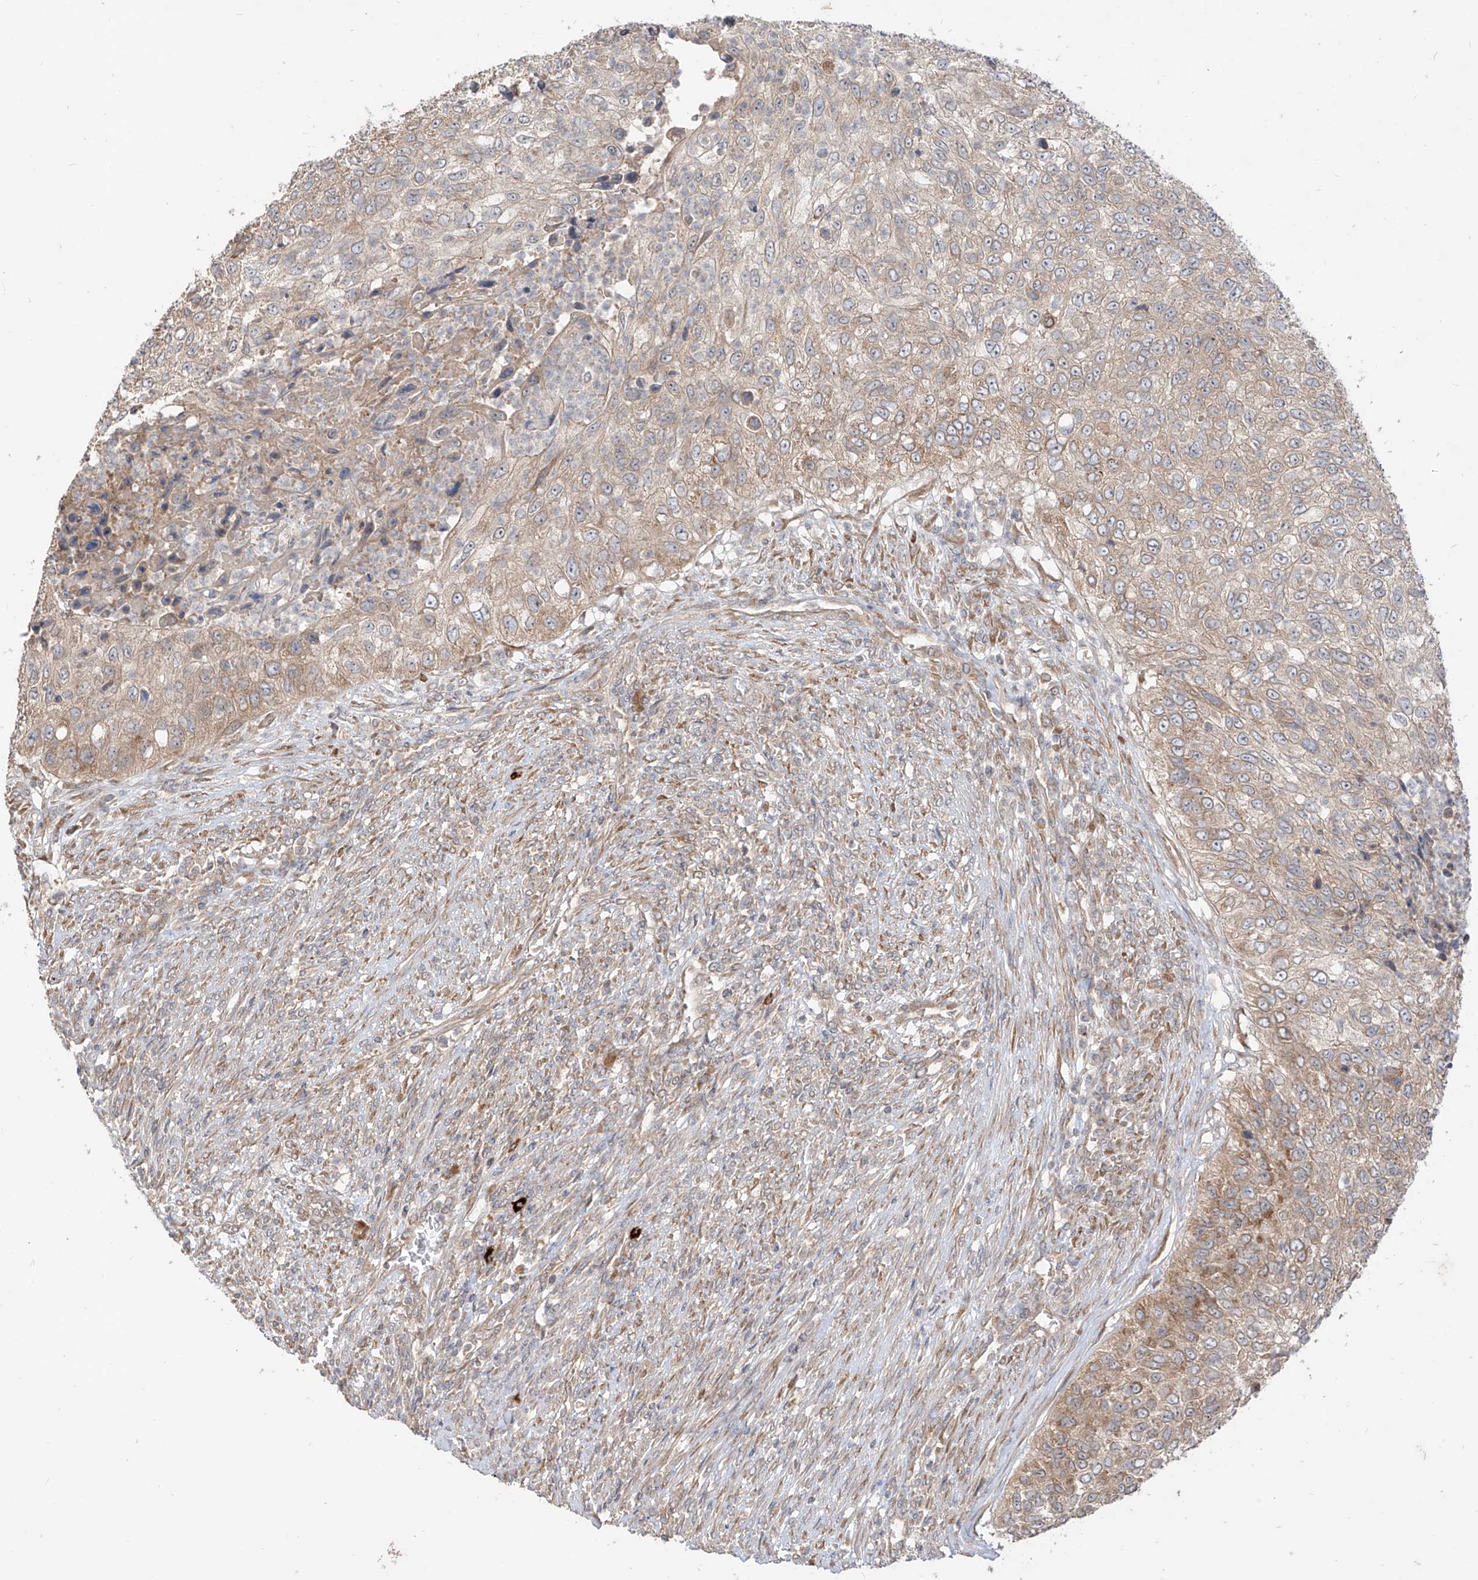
{"staining": {"intensity": "weak", "quantity": "25%-75%", "location": "cytoplasmic/membranous"}, "tissue": "urothelial cancer", "cell_type": "Tumor cells", "image_type": "cancer", "snomed": [{"axis": "morphology", "description": "Urothelial carcinoma, High grade"}, {"axis": "topography", "description": "Urinary bladder"}], "caption": "Immunohistochemical staining of human high-grade urothelial carcinoma reveals low levels of weak cytoplasmic/membranous positivity in approximately 25%-75% of tumor cells.", "gene": "MTUS2", "patient": {"sex": "female", "age": 60}}